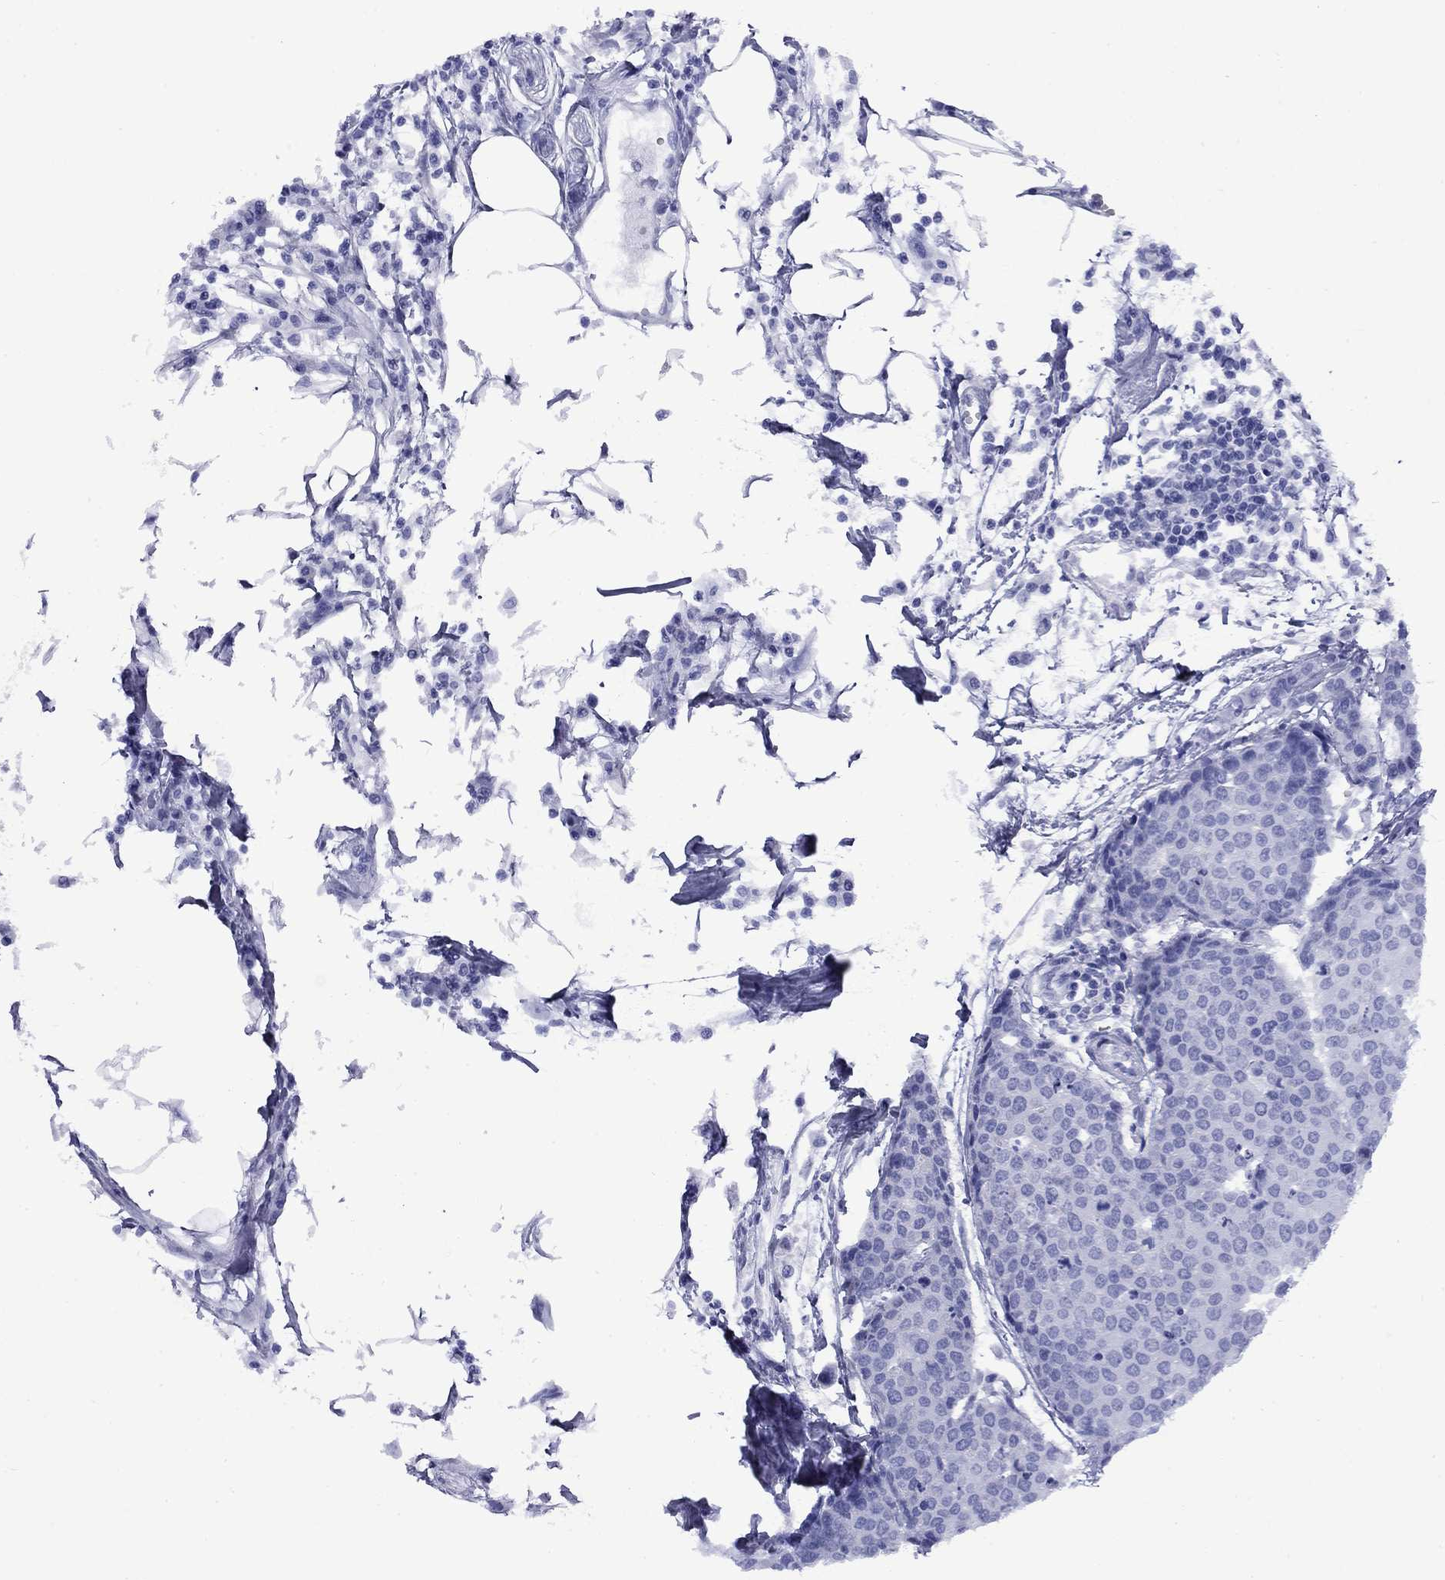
{"staining": {"intensity": "negative", "quantity": "none", "location": "none"}, "tissue": "carcinoid", "cell_type": "Tumor cells", "image_type": "cancer", "snomed": [{"axis": "morphology", "description": "Carcinoid, malignant, NOS"}, {"axis": "topography", "description": "Colon"}], "caption": "An image of carcinoid (malignant) stained for a protein demonstrates no brown staining in tumor cells. (Immunohistochemistry, brightfield microscopy, high magnification).", "gene": "GIP", "patient": {"sex": "male", "age": 81}}